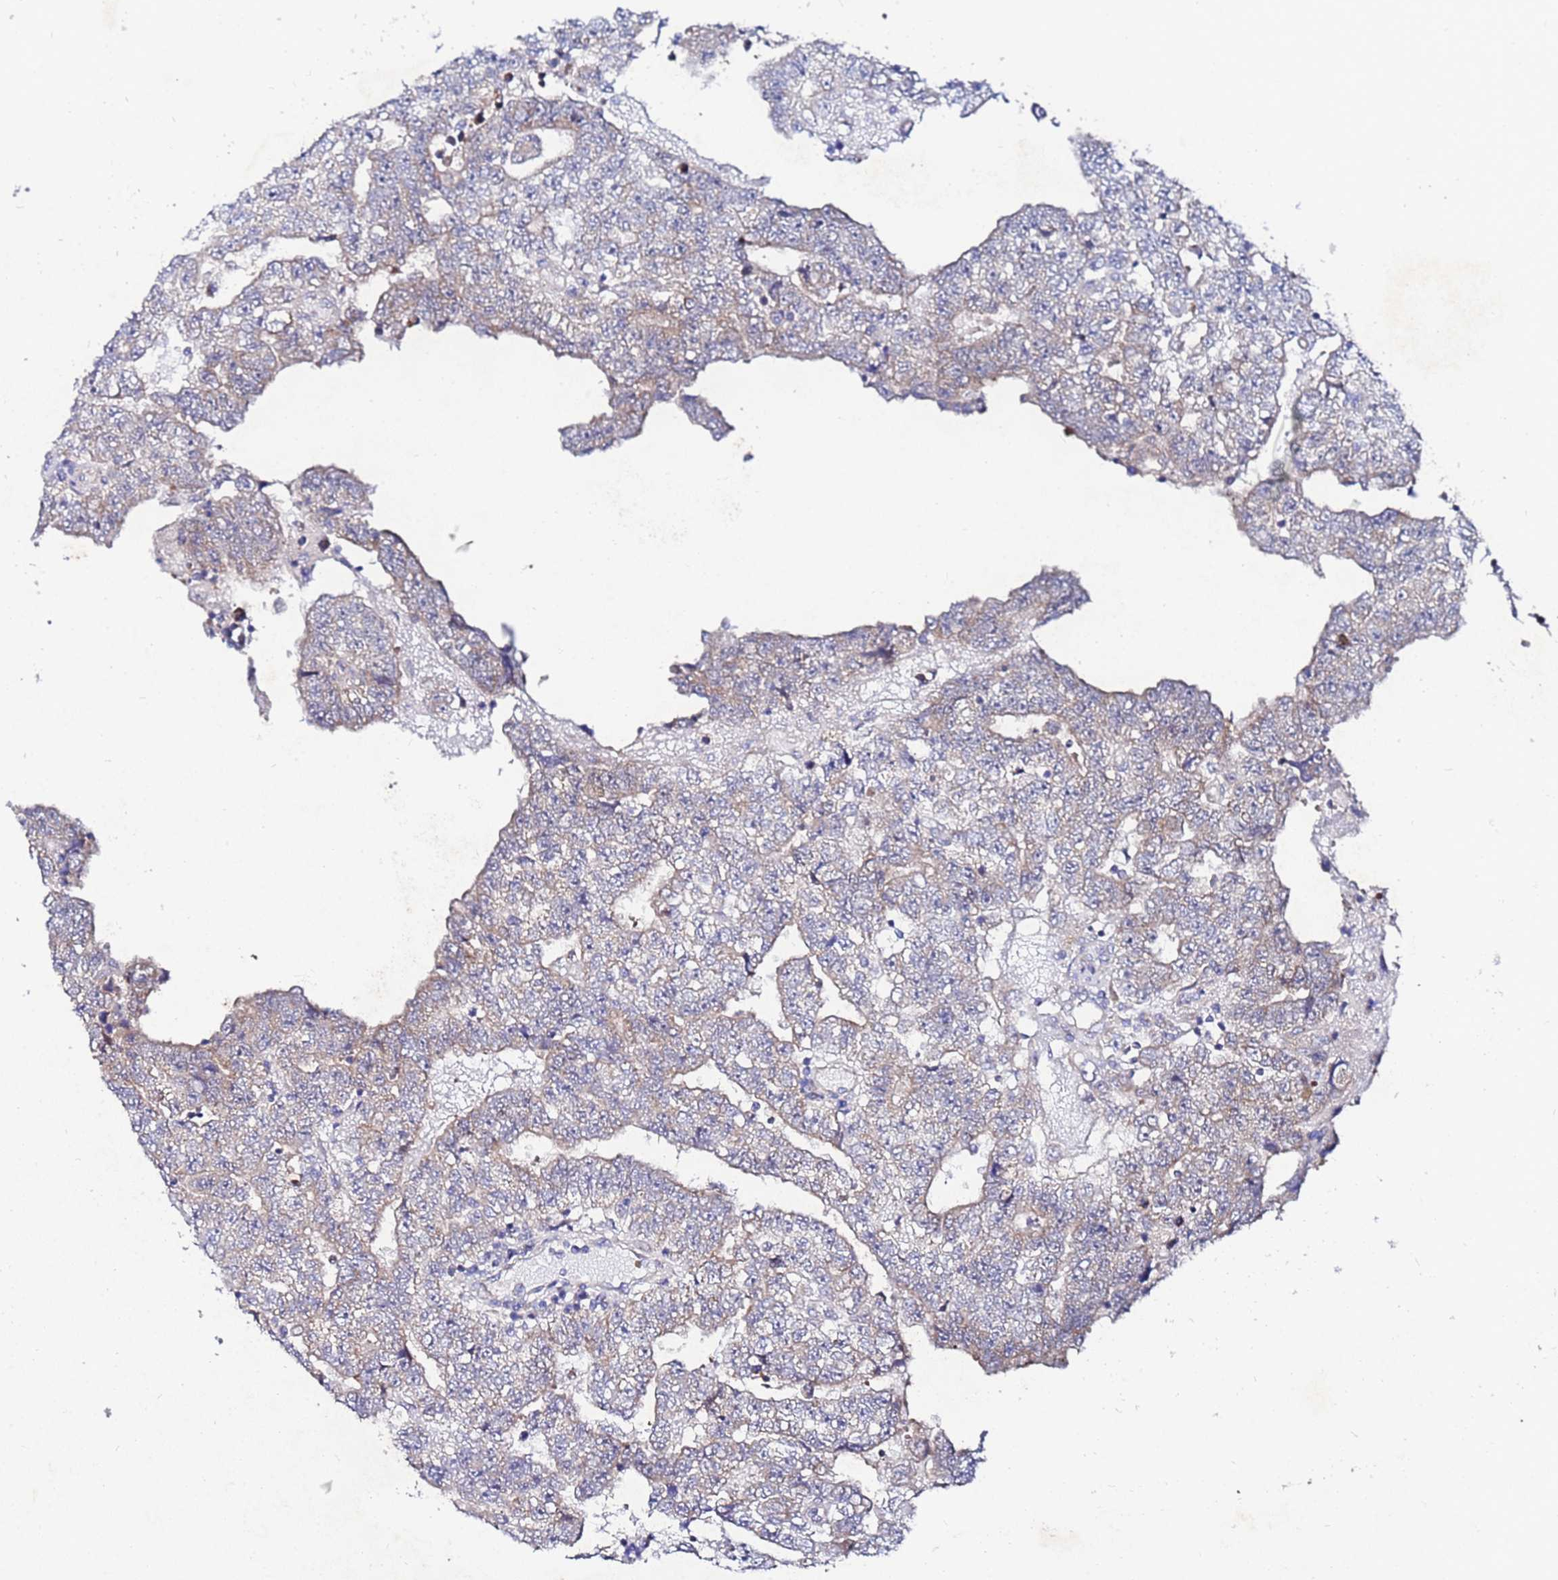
{"staining": {"intensity": "weak", "quantity": "25%-75%", "location": "cytoplasmic/membranous"}, "tissue": "testis cancer", "cell_type": "Tumor cells", "image_type": "cancer", "snomed": [{"axis": "morphology", "description": "Carcinoma, Embryonal, NOS"}, {"axis": "topography", "description": "Testis"}], "caption": "The image displays immunohistochemical staining of testis cancer (embryonal carcinoma). There is weak cytoplasmic/membranous positivity is appreciated in about 25%-75% of tumor cells. The staining was performed using DAB (3,3'-diaminobenzidine) to visualize the protein expression in brown, while the nuclei were stained in blue with hematoxylin (Magnification: 20x).", "gene": "FAHD2A", "patient": {"sex": "male", "age": 25}}